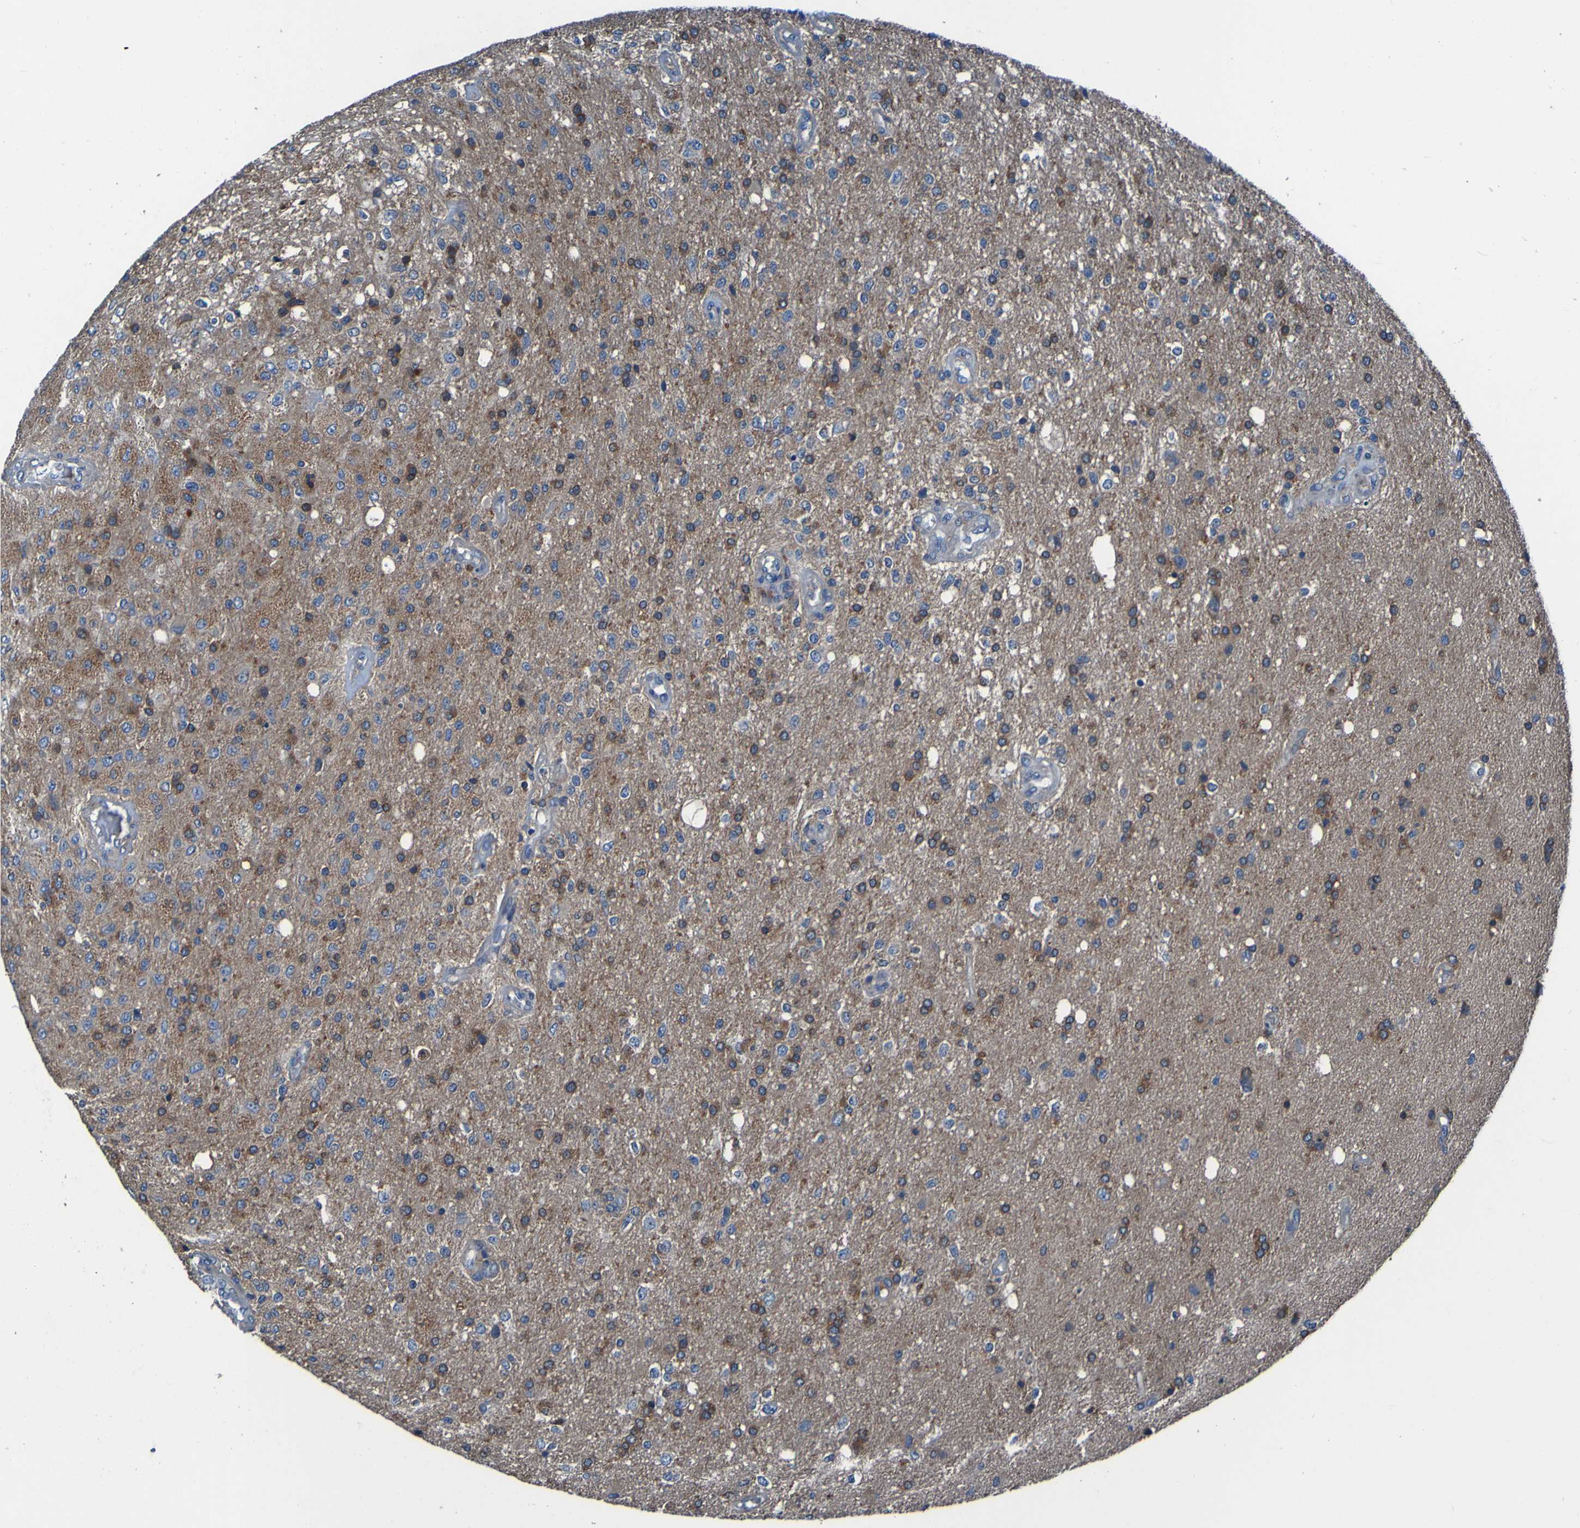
{"staining": {"intensity": "moderate", "quantity": ">75%", "location": "cytoplasmic/membranous"}, "tissue": "glioma", "cell_type": "Tumor cells", "image_type": "cancer", "snomed": [{"axis": "morphology", "description": "Normal tissue, NOS"}, {"axis": "morphology", "description": "Glioma, malignant, High grade"}, {"axis": "topography", "description": "Cerebral cortex"}], "caption": "This is an image of immunohistochemistry (IHC) staining of glioma, which shows moderate positivity in the cytoplasmic/membranous of tumor cells.", "gene": "RAB5B", "patient": {"sex": "male", "age": 77}}